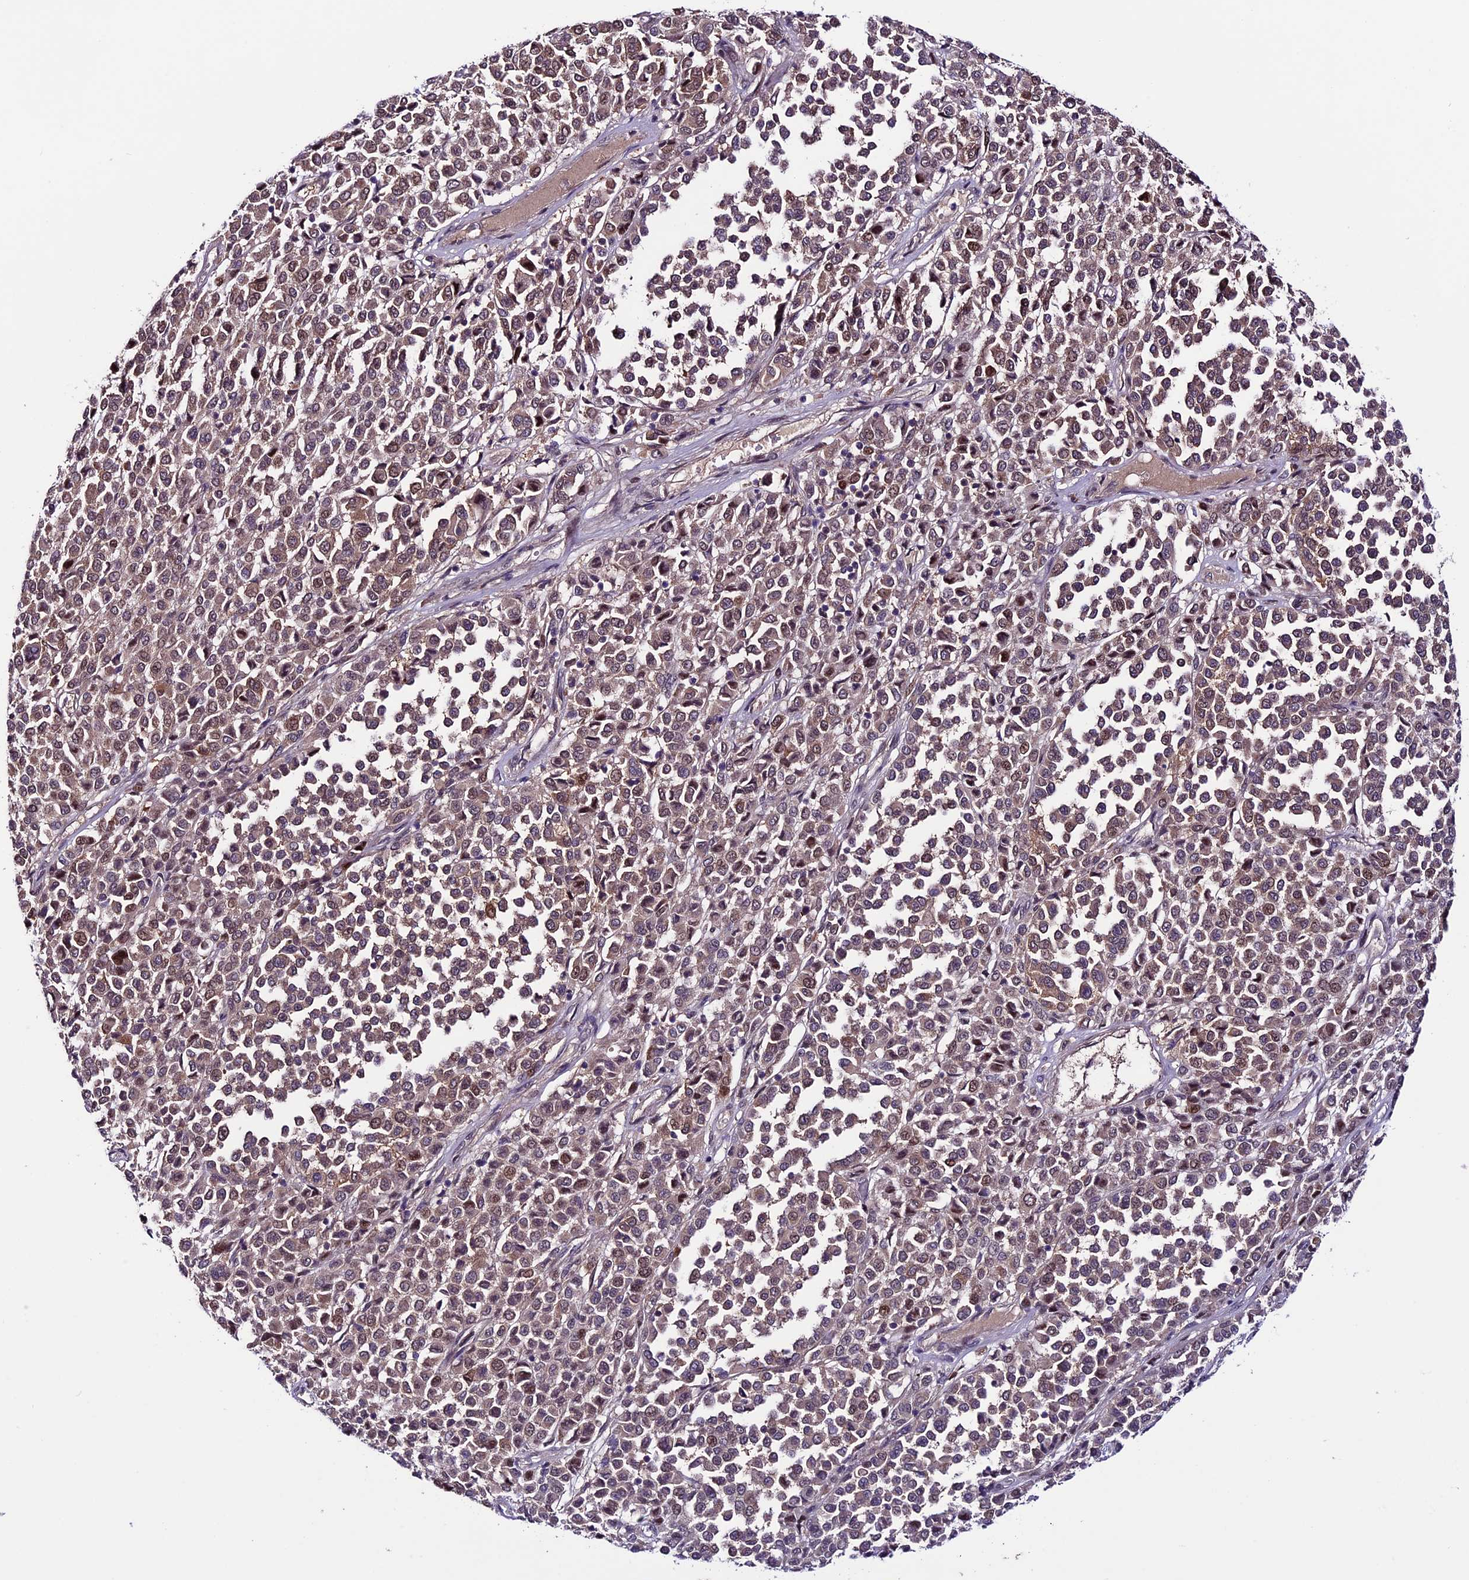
{"staining": {"intensity": "moderate", "quantity": ">75%", "location": "cytoplasmic/membranous,nuclear"}, "tissue": "melanoma", "cell_type": "Tumor cells", "image_type": "cancer", "snomed": [{"axis": "morphology", "description": "Malignant melanoma, Metastatic site"}, {"axis": "topography", "description": "Pancreas"}], "caption": "Melanoma stained with immunohistochemistry (IHC) reveals moderate cytoplasmic/membranous and nuclear staining in about >75% of tumor cells.", "gene": "XKR7", "patient": {"sex": "female", "age": 30}}